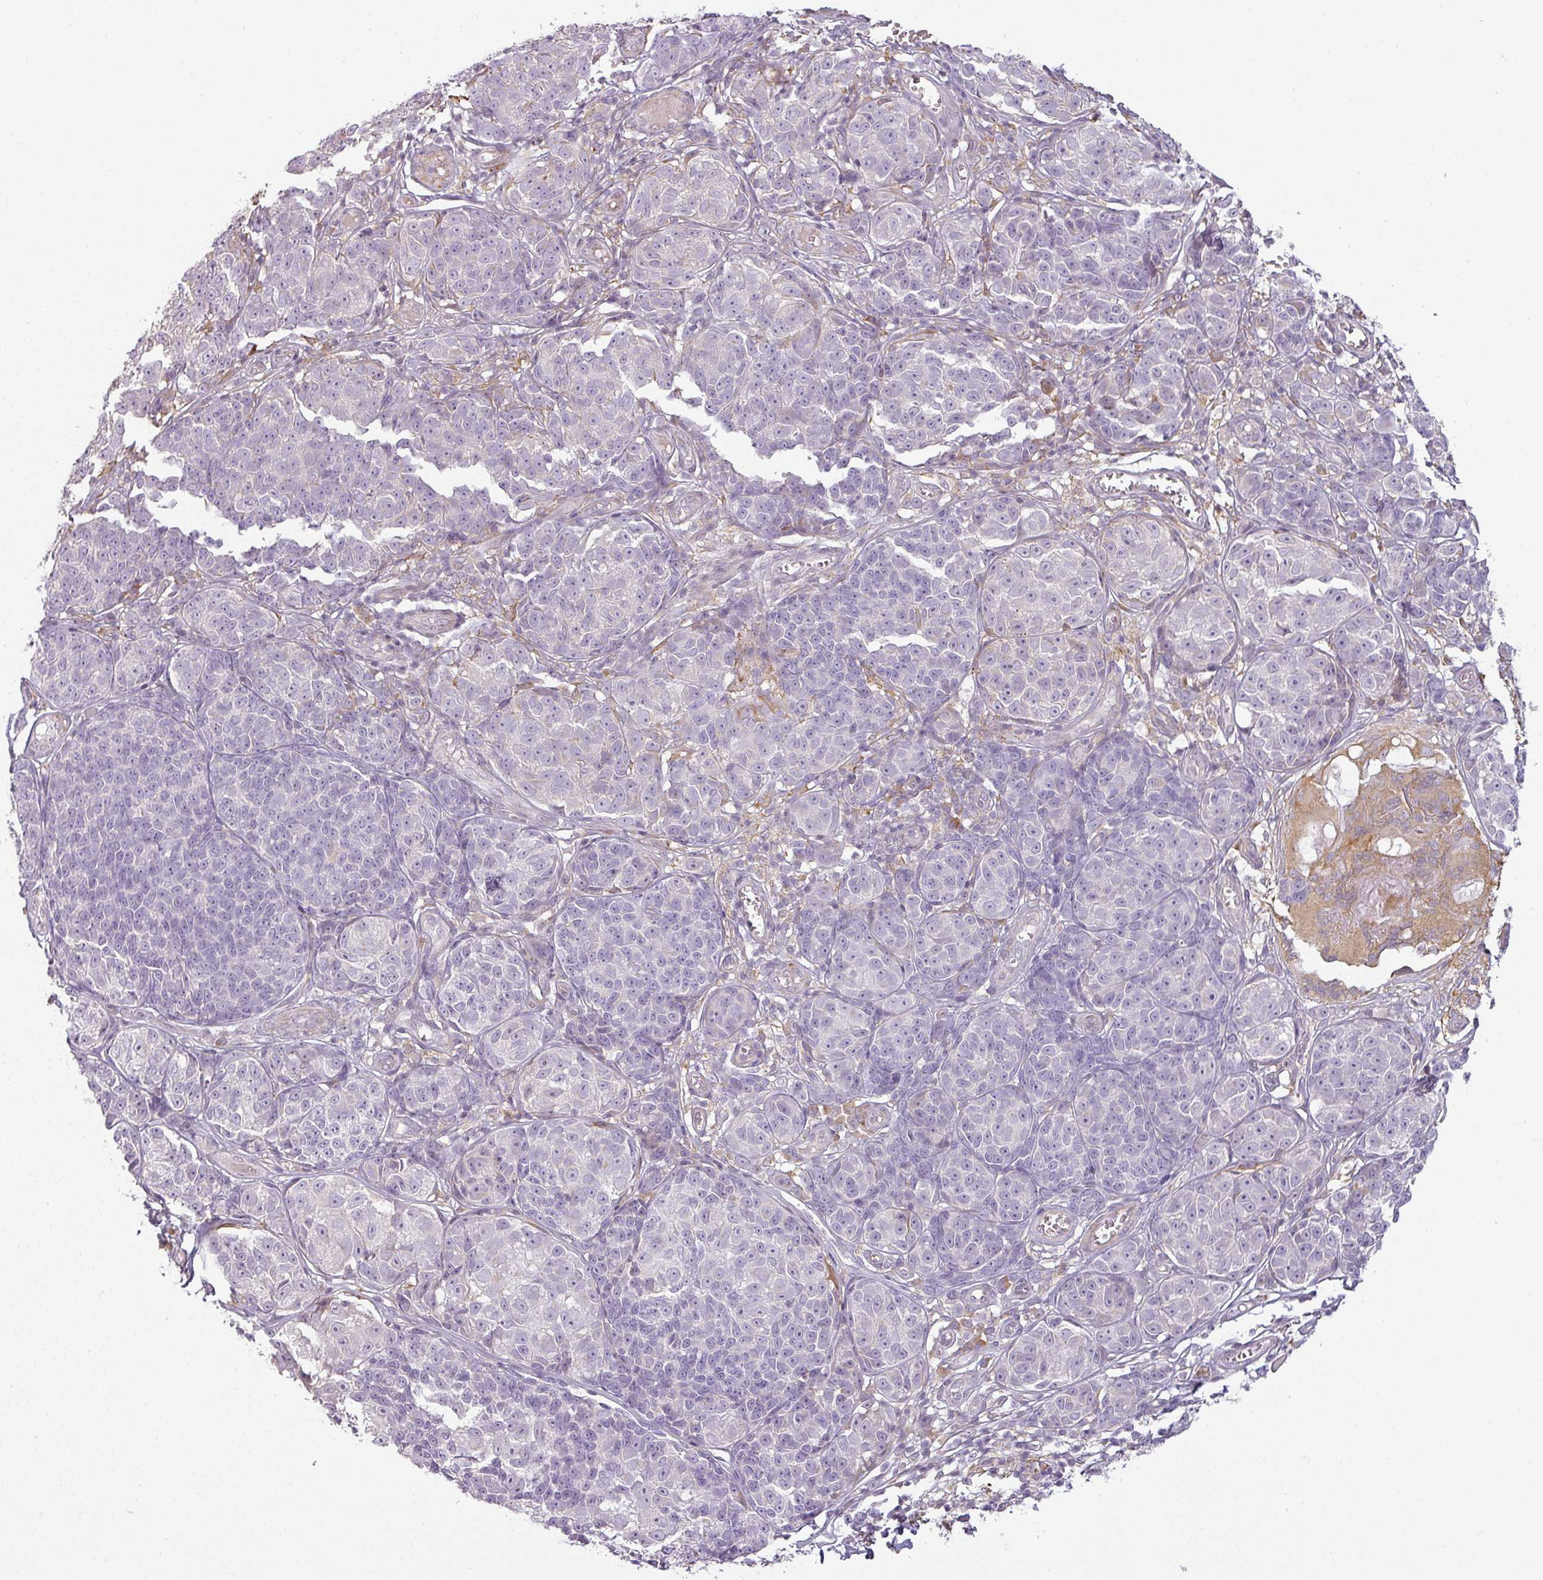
{"staining": {"intensity": "negative", "quantity": "none", "location": "none"}, "tissue": "melanoma", "cell_type": "Tumor cells", "image_type": "cancer", "snomed": [{"axis": "morphology", "description": "Malignant melanoma, NOS"}, {"axis": "topography", "description": "Skin"}], "caption": "The immunohistochemistry (IHC) histopathology image has no significant staining in tumor cells of melanoma tissue.", "gene": "CCDC144A", "patient": {"sex": "male", "age": 73}}